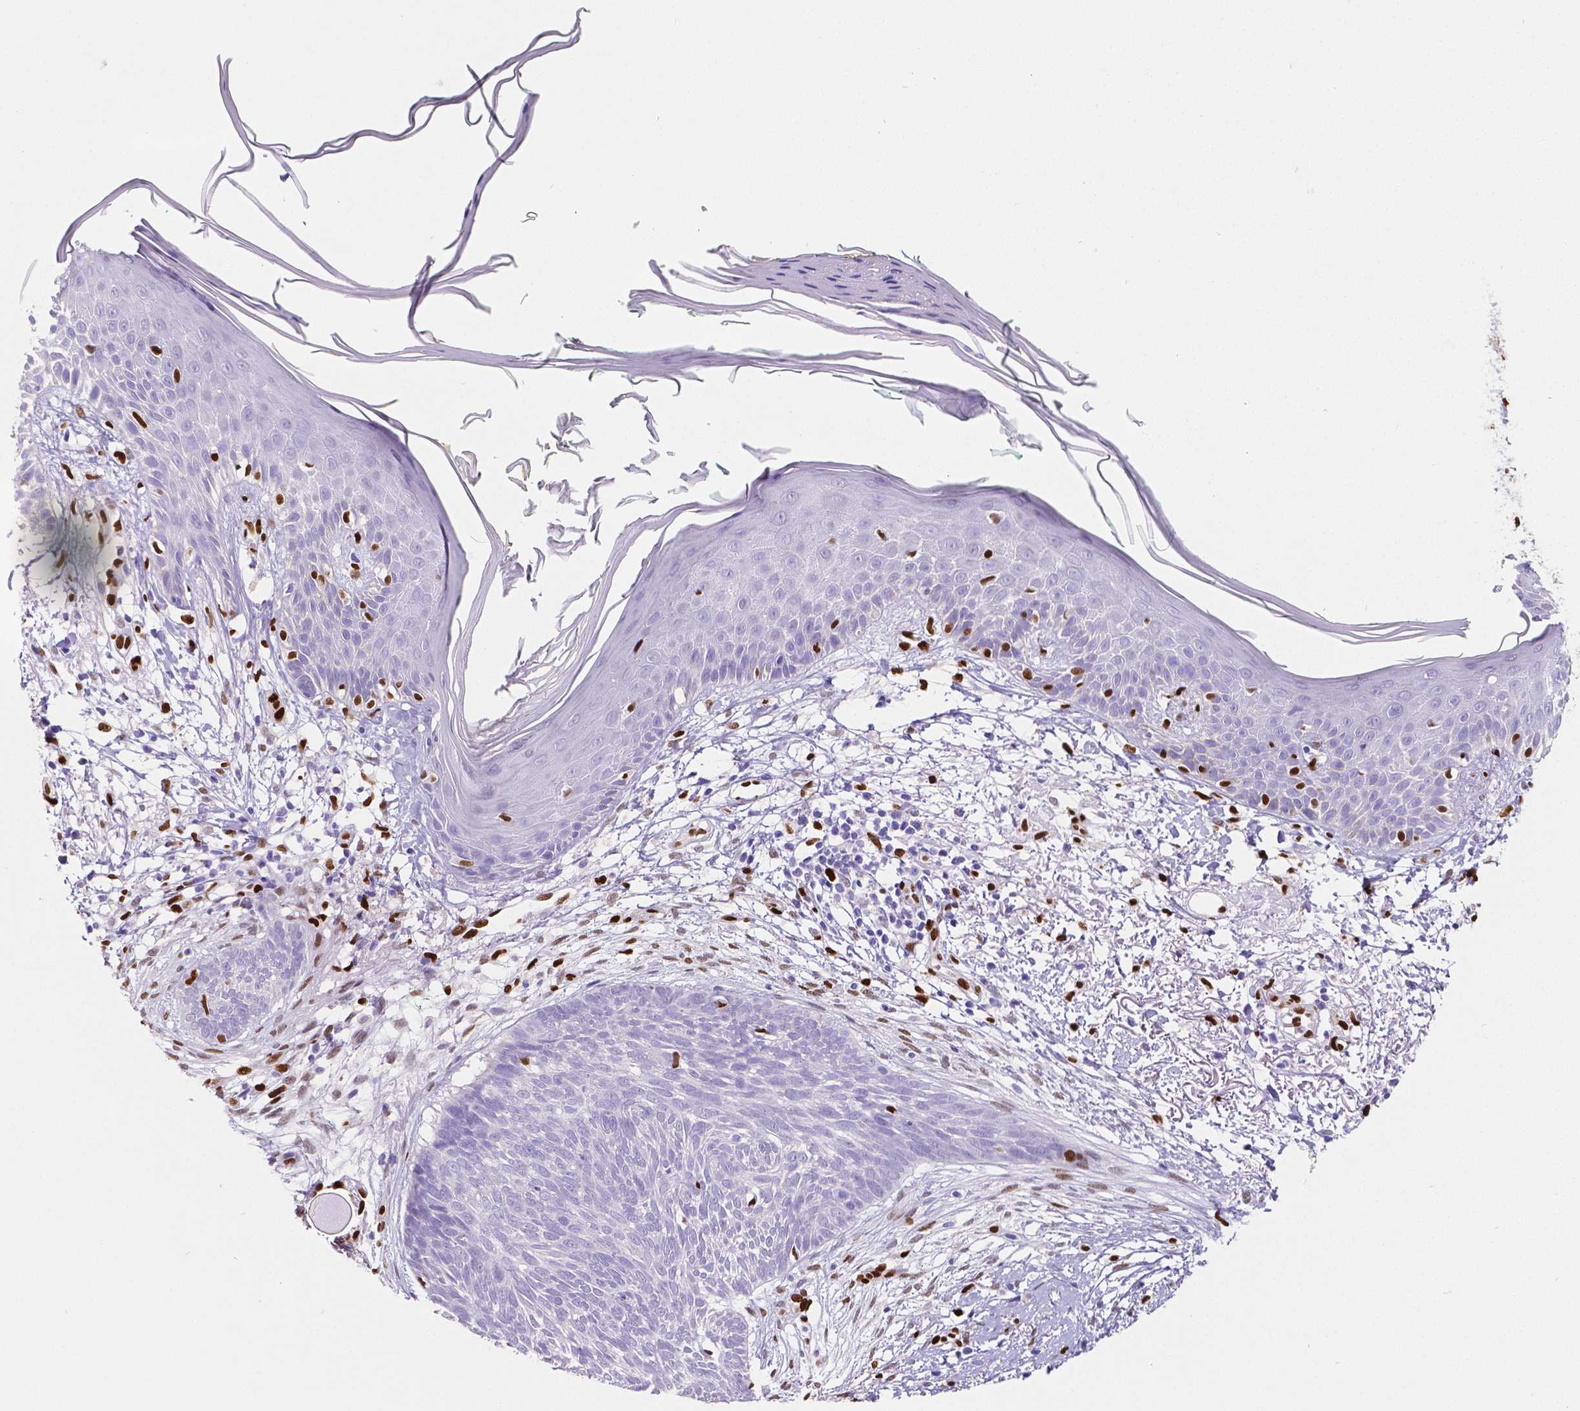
{"staining": {"intensity": "negative", "quantity": "none", "location": "none"}, "tissue": "skin cancer", "cell_type": "Tumor cells", "image_type": "cancer", "snomed": [{"axis": "morphology", "description": "Normal tissue, NOS"}, {"axis": "morphology", "description": "Basal cell carcinoma"}, {"axis": "topography", "description": "Skin"}], "caption": "Immunohistochemistry photomicrograph of neoplastic tissue: skin basal cell carcinoma stained with DAB demonstrates no significant protein staining in tumor cells. Nuclei are stained in blue.", "gene": "MEF2C", "patient": {"sex": "male", "age": 84}}